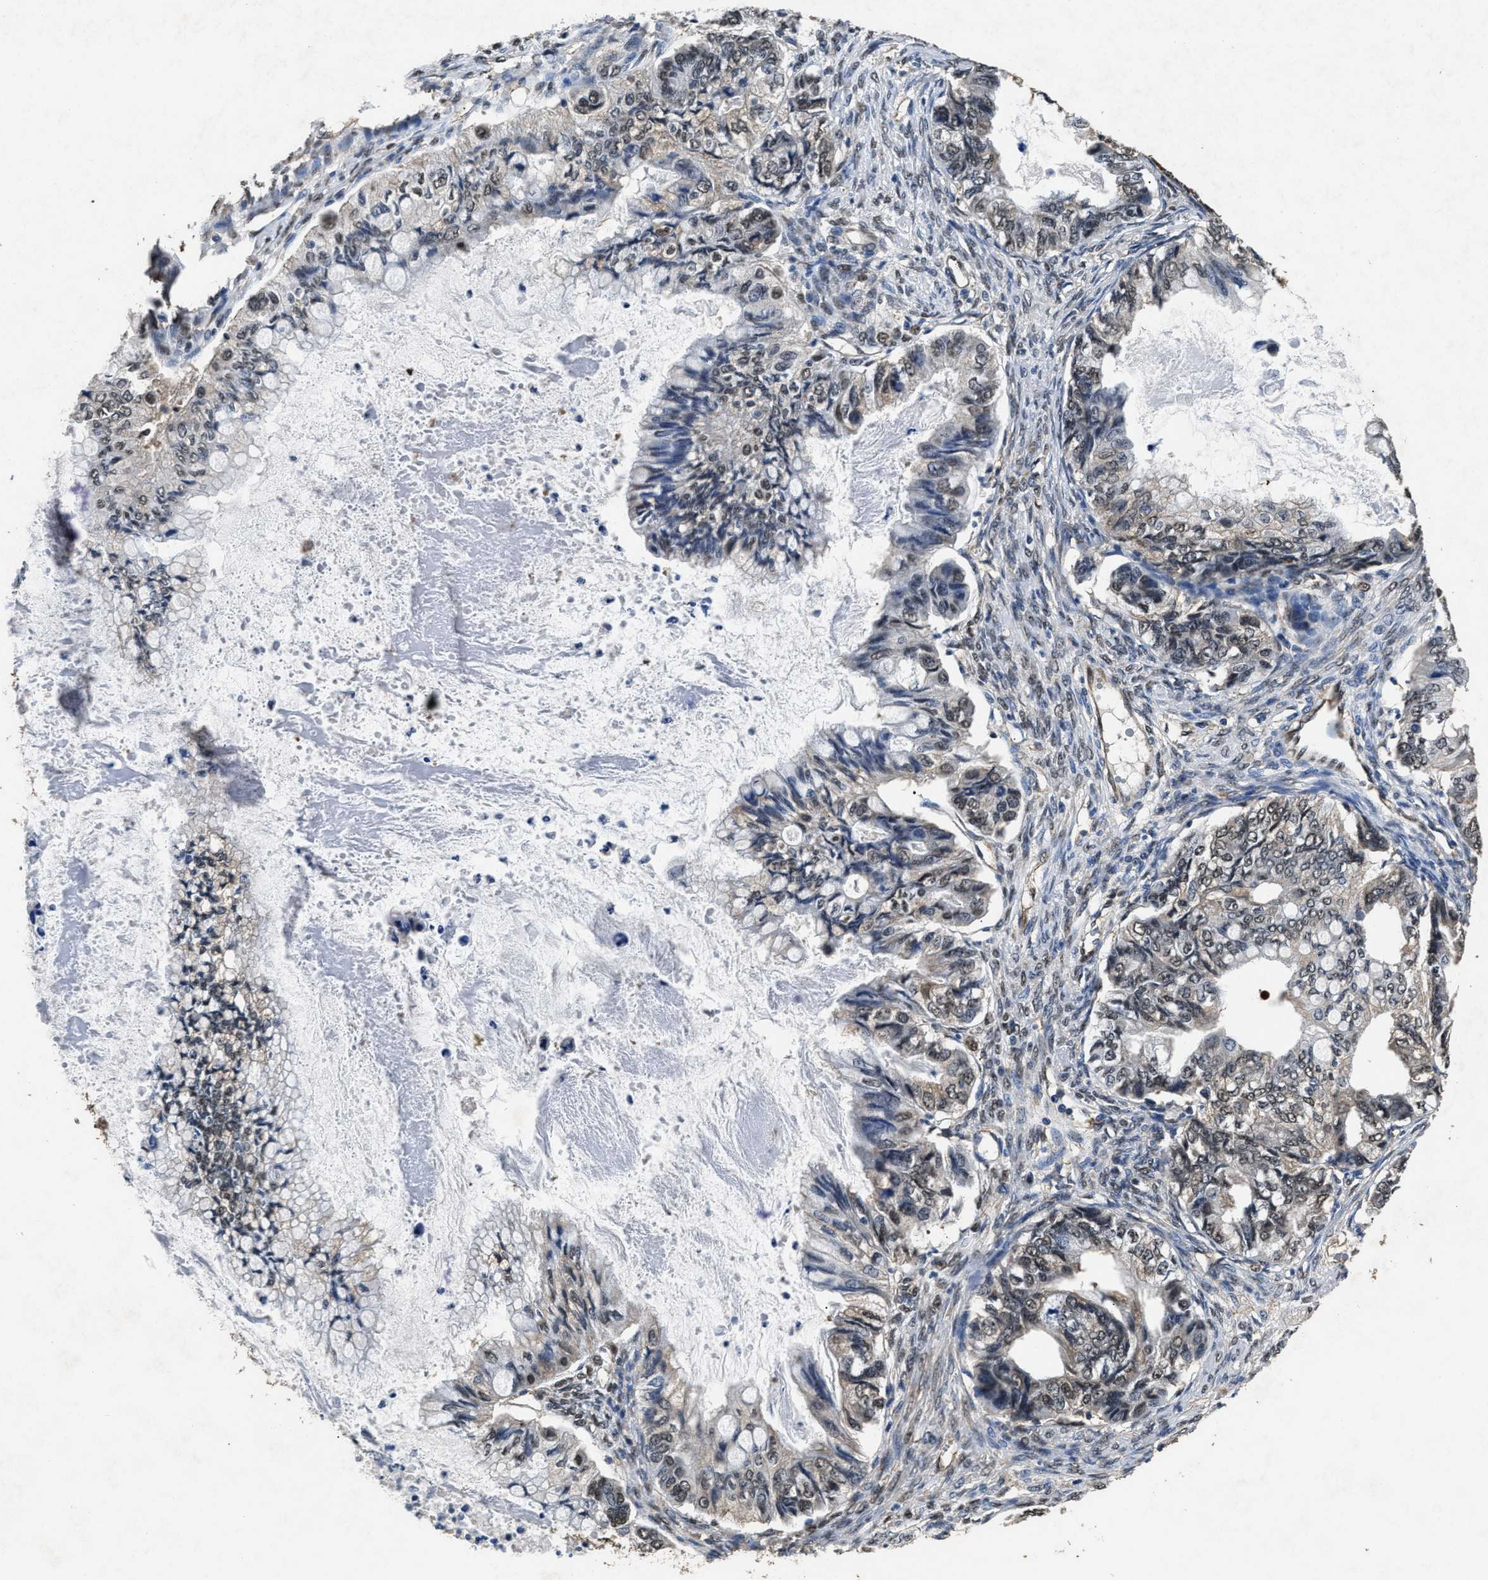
{"staining": {"intensity": "weak", "quantity": "25%-75%", "location": "nuclear"}, "tissue": "ovarian cancer", "cell_type": "Tumor cells", "image_type": "cancer", "snomed": [{"axis": "morphology", "description": "Cystadenocarcinoma, mucinous, NOS"}, {"axis": "topography", "description": "Ovary"}], "caption": "Ovarian cancer stained with IHC exhibits weak nuclear expression in about 25%-75% of tumor cells. The staining was performed using DAB (3,3'-diaminobenzidine) to visualize the protein expression in brown, while the nuclei were stained in blue with hematoxylin (Magnification: 20x).", "gene": "YWHAE", "patient": {"sex": "female", "age": 80}}